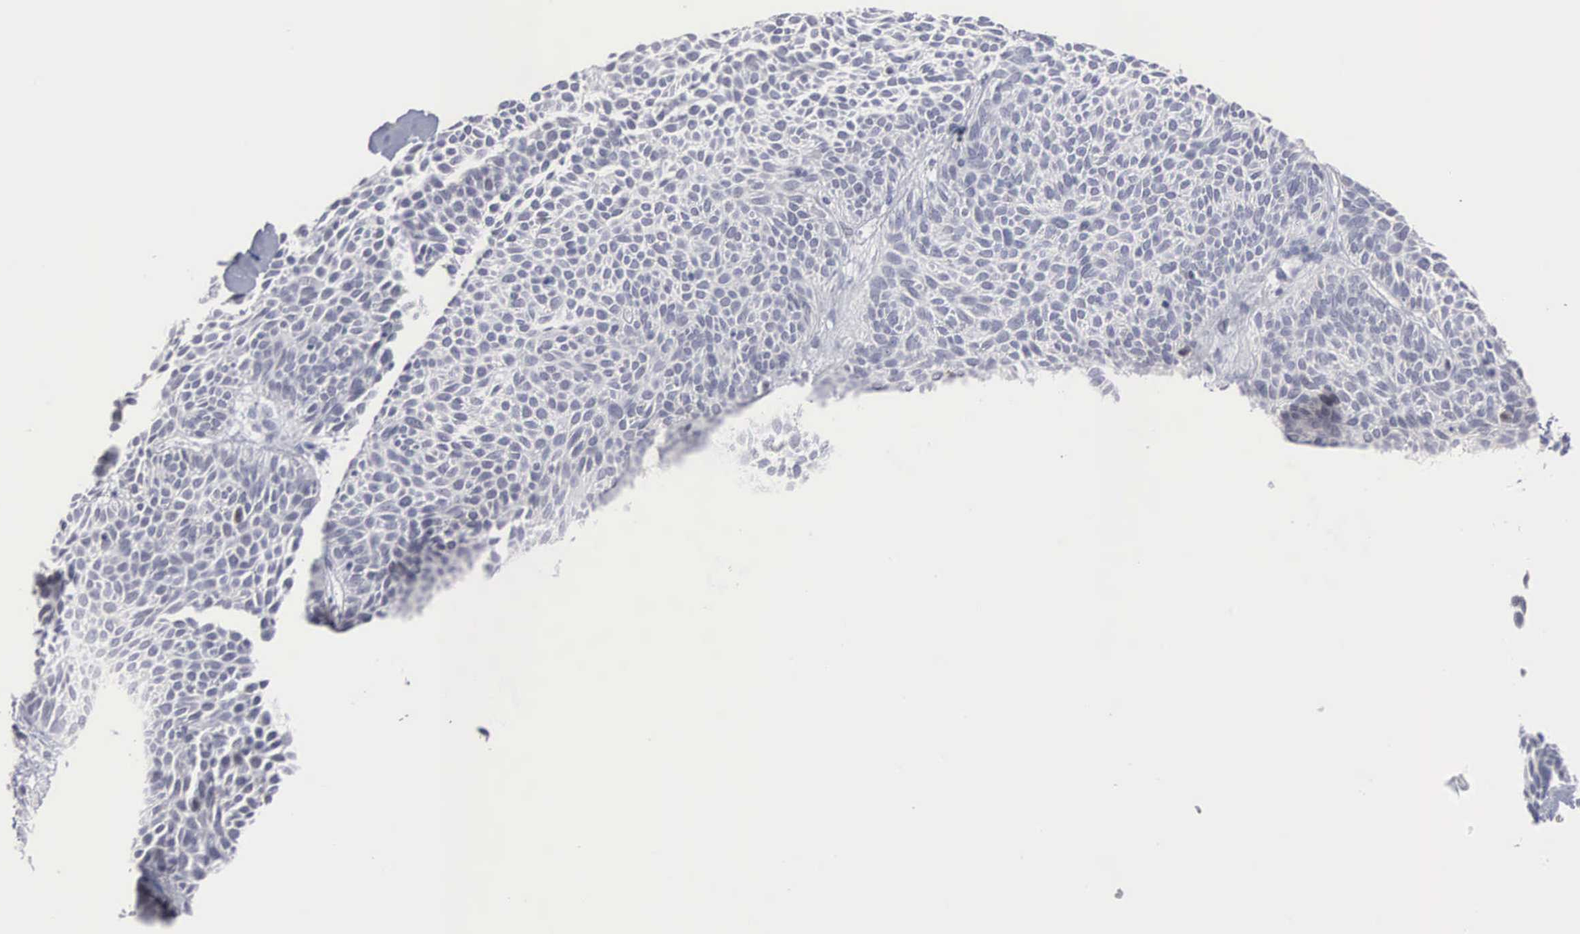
{"staining": {"intensity": "negative", "quantity": "none", "location": "none"}, "tissue": "skin cancer", "cell_type": "Tumor cells", "image_type": "cancer", "snomed": [{"axis": "morphology", "description": "Basal cell carcinoma"}, {"axis": "topography", "description": "Skin"}], "caption": "This is an immunohistochemistry (IHC) photomicrograph of skin cancer. There is no staining in tumor cells.", "gene": "ACOT4", "patient": {"sex": "male", "age": 84}}